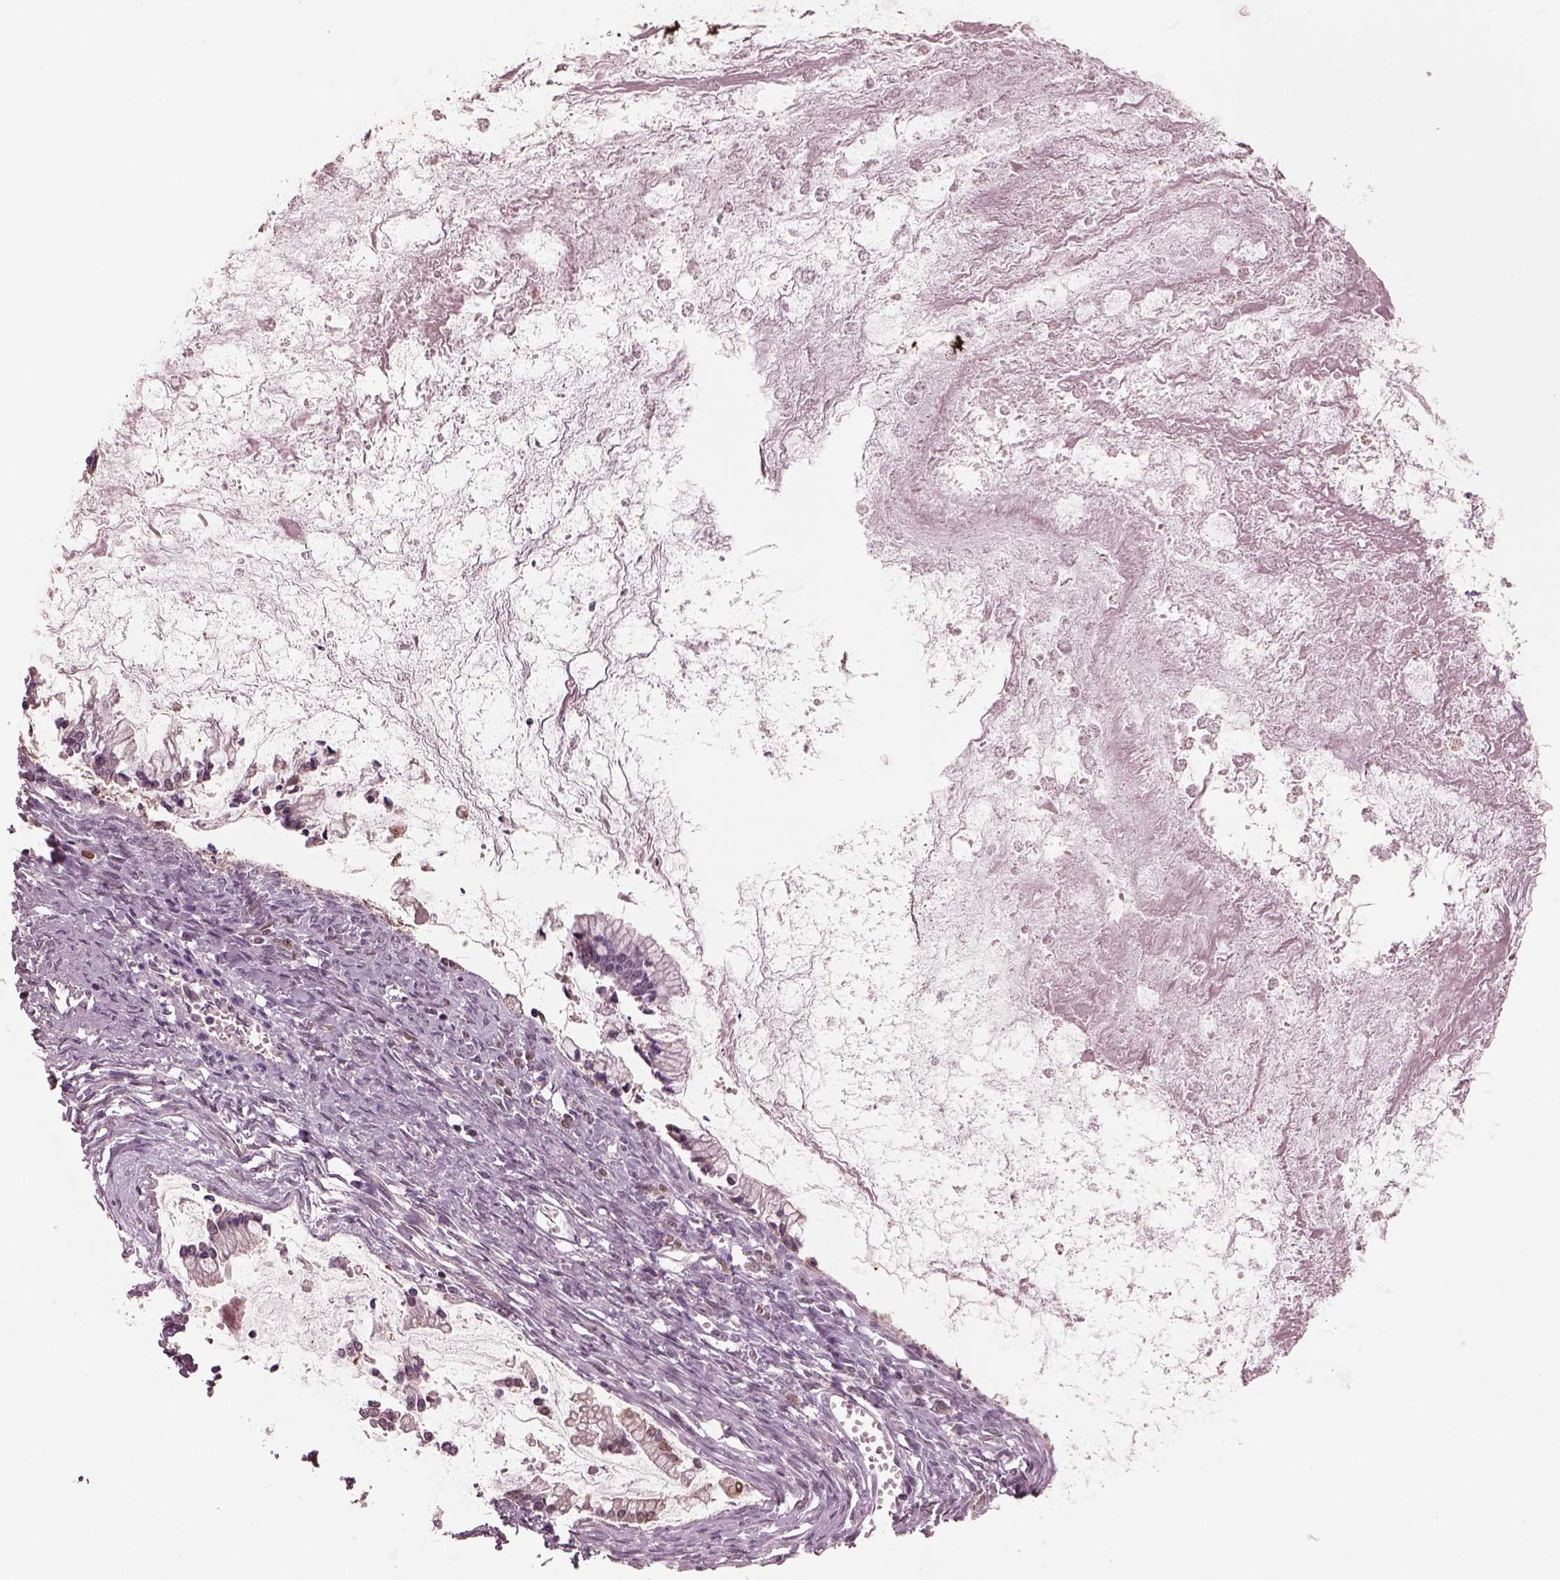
{"staining": {"intensity": "negative", "quantity": "none", "location": "none"}, "tissue": "ovarian cancer", "cell_type": "Tumor cells", "image_type": "cancer", "snomed": [{"axis": "morphology", "description": "Cystadenocarcinoma, mucinous, NOS"}, {"axis": "topography", "description": "Ovary"}], "caption": "IHC photomicrograph of ovarian cancer (mucinous cystadenocarcinoma) stained for a protein (brown), which demonstrates no positivity in tumor cells.", "gene": "SRI", "patient": {"sex": "female", "age": 67}}